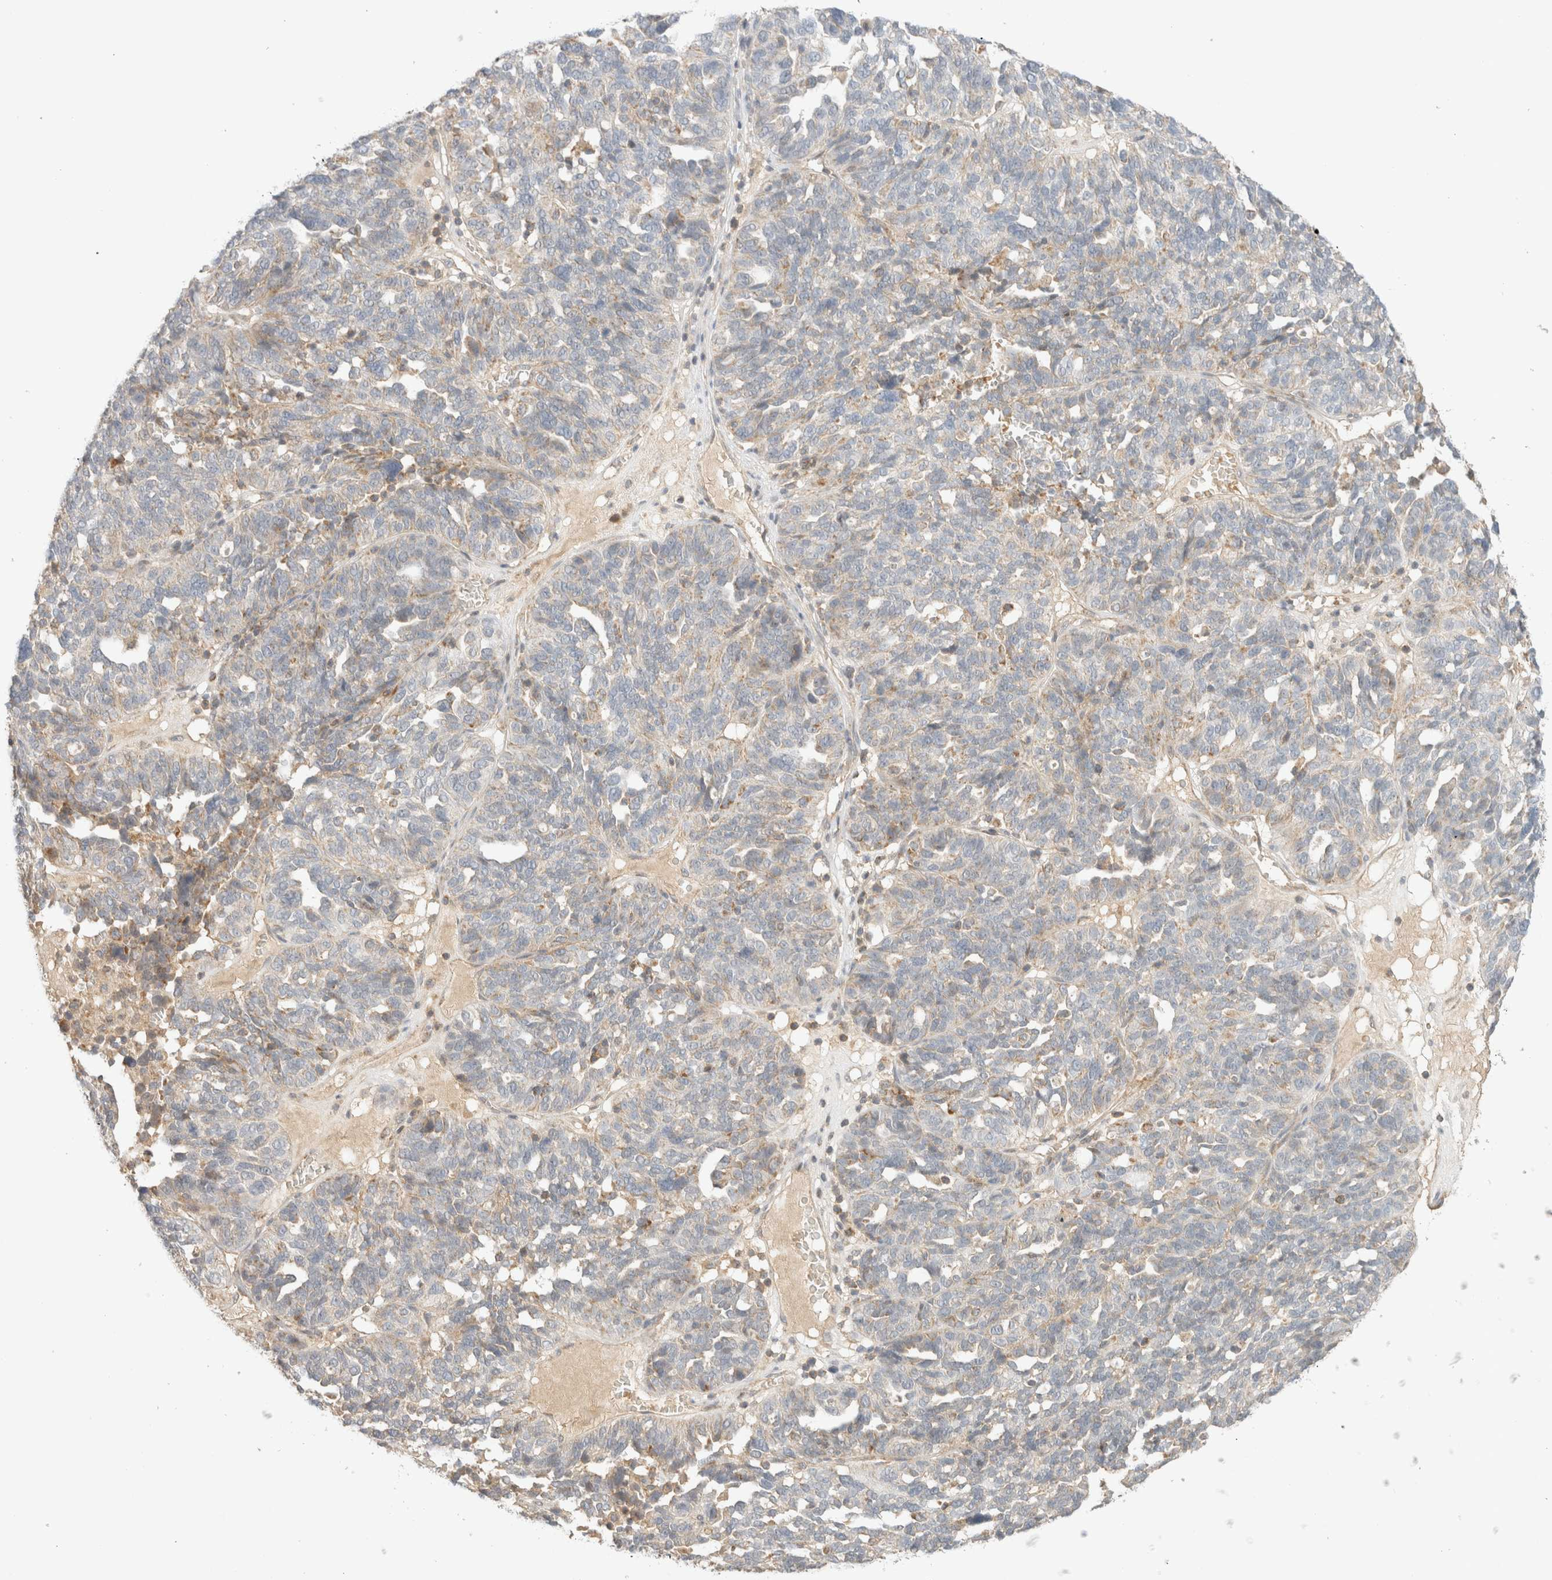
{"staining": {"intensity": "weak", "quantity": "<25%", "location": "cytoplasmic/membranous"}, "tissue": "ovarian cancer", "cell_type": "Tumor cells", "image_type": "cancer", "snomed": [{"axis": "morphology", "description": "Cystadenocarcinoma, serous, NOS"}, {"axis": "topography", "description": "Ovary"}], "caption": "A histopathology image of human ovarian cancer is negative for staining in tumor cells.", "gene": "MRM3", "patient": {"sex": "female", "age": 59}}